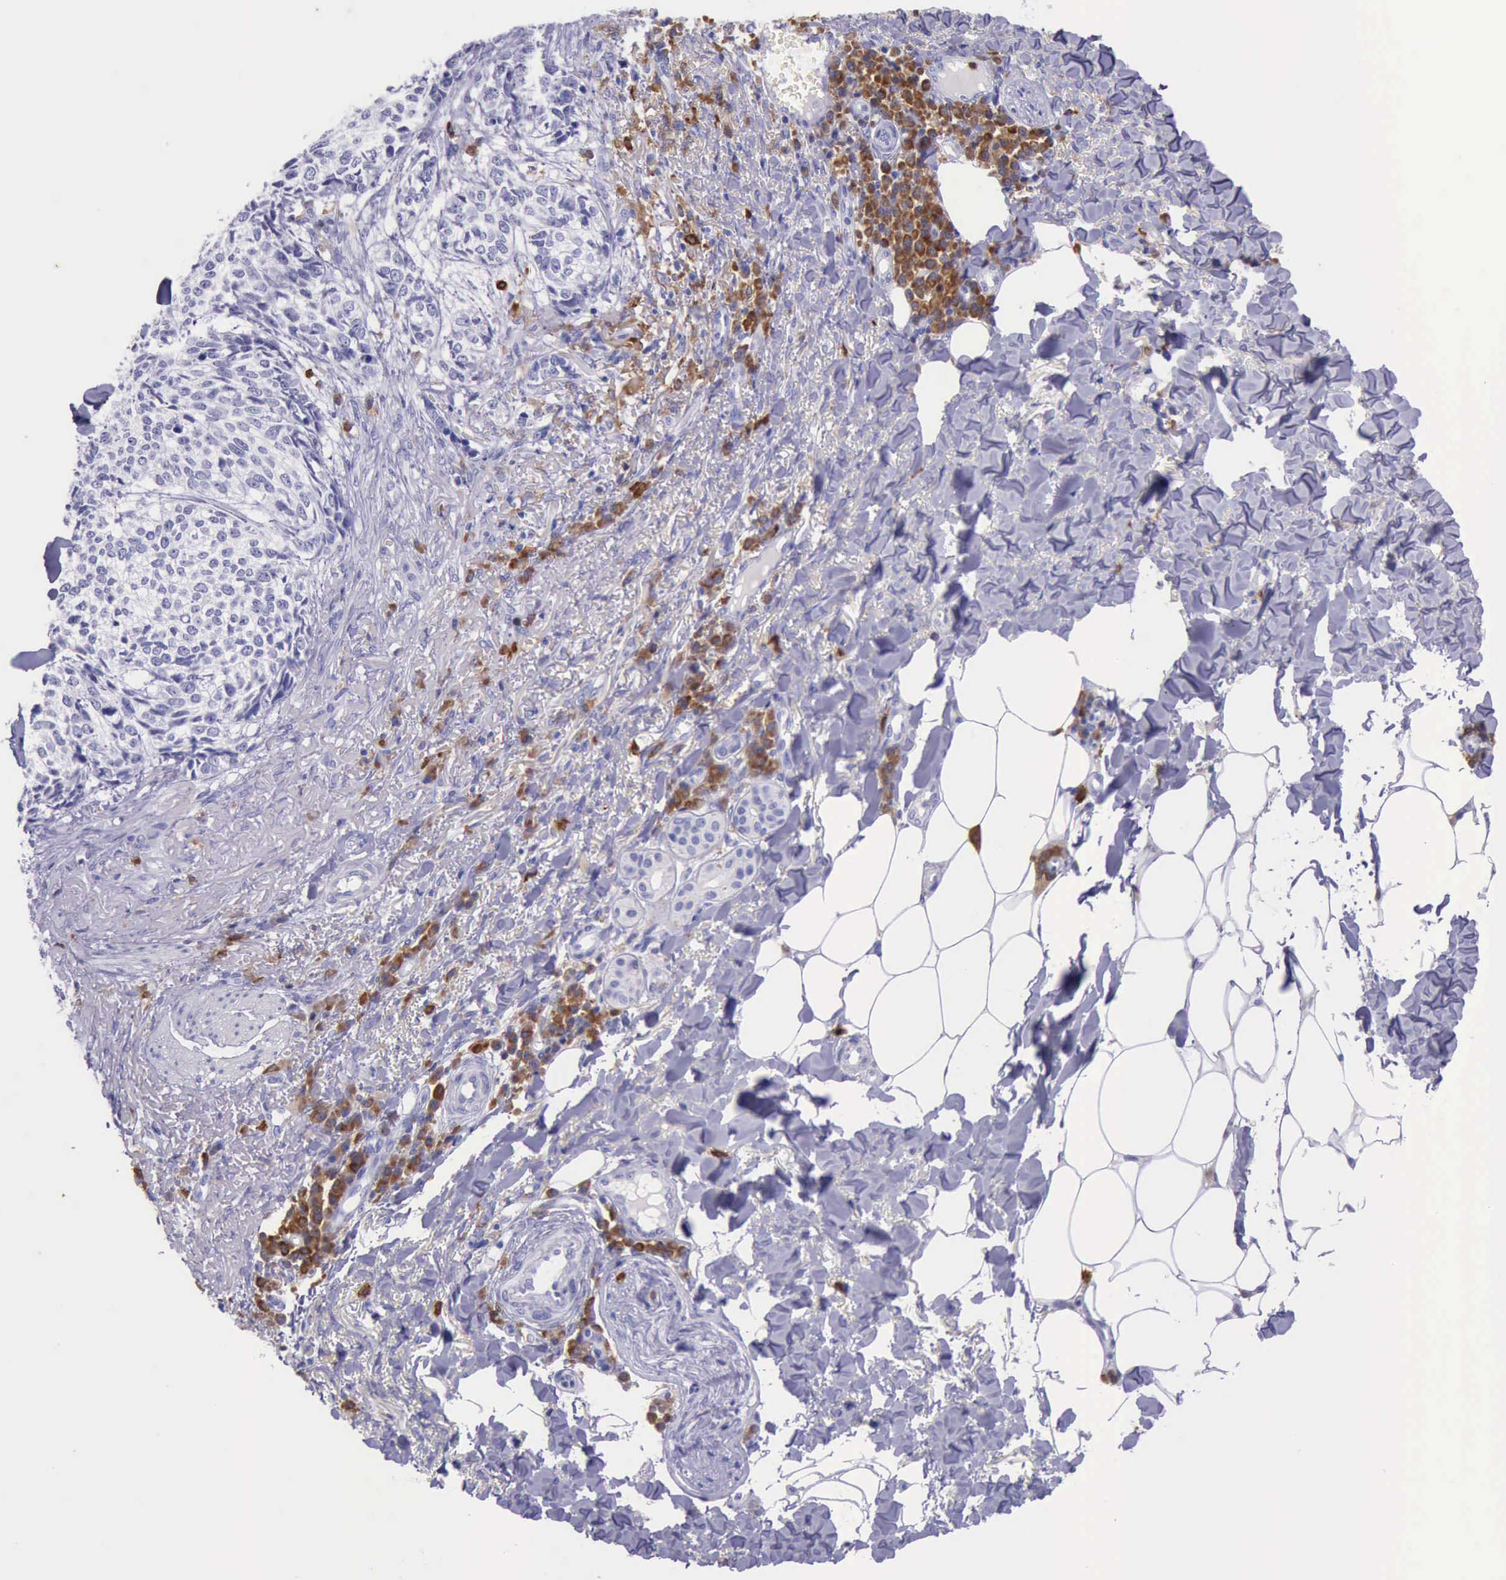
{"staining": {"intensity": "negative", "quantity": "none", "location": "none"}, "tissue": "skin cancer", "cell_type": "Tumor cells", "image_type": "cancer", "snomed": [{"axis": "morphology", "description": "Basal cell carcinoma"}, {"axis": "topography", "description": "Skin"}], "caption": "Immunohistochemistry histopathology image of neoplastic tissue: skin cancer stained with DAB displays no significant protein positivity in tumor cells. Brightfield microscopy of IHC stained with DAB (brown) and hematoxylin (blue), captured at high magnification.", "gene": "BTK", "patient": {"sex": "female", "age": 89}}